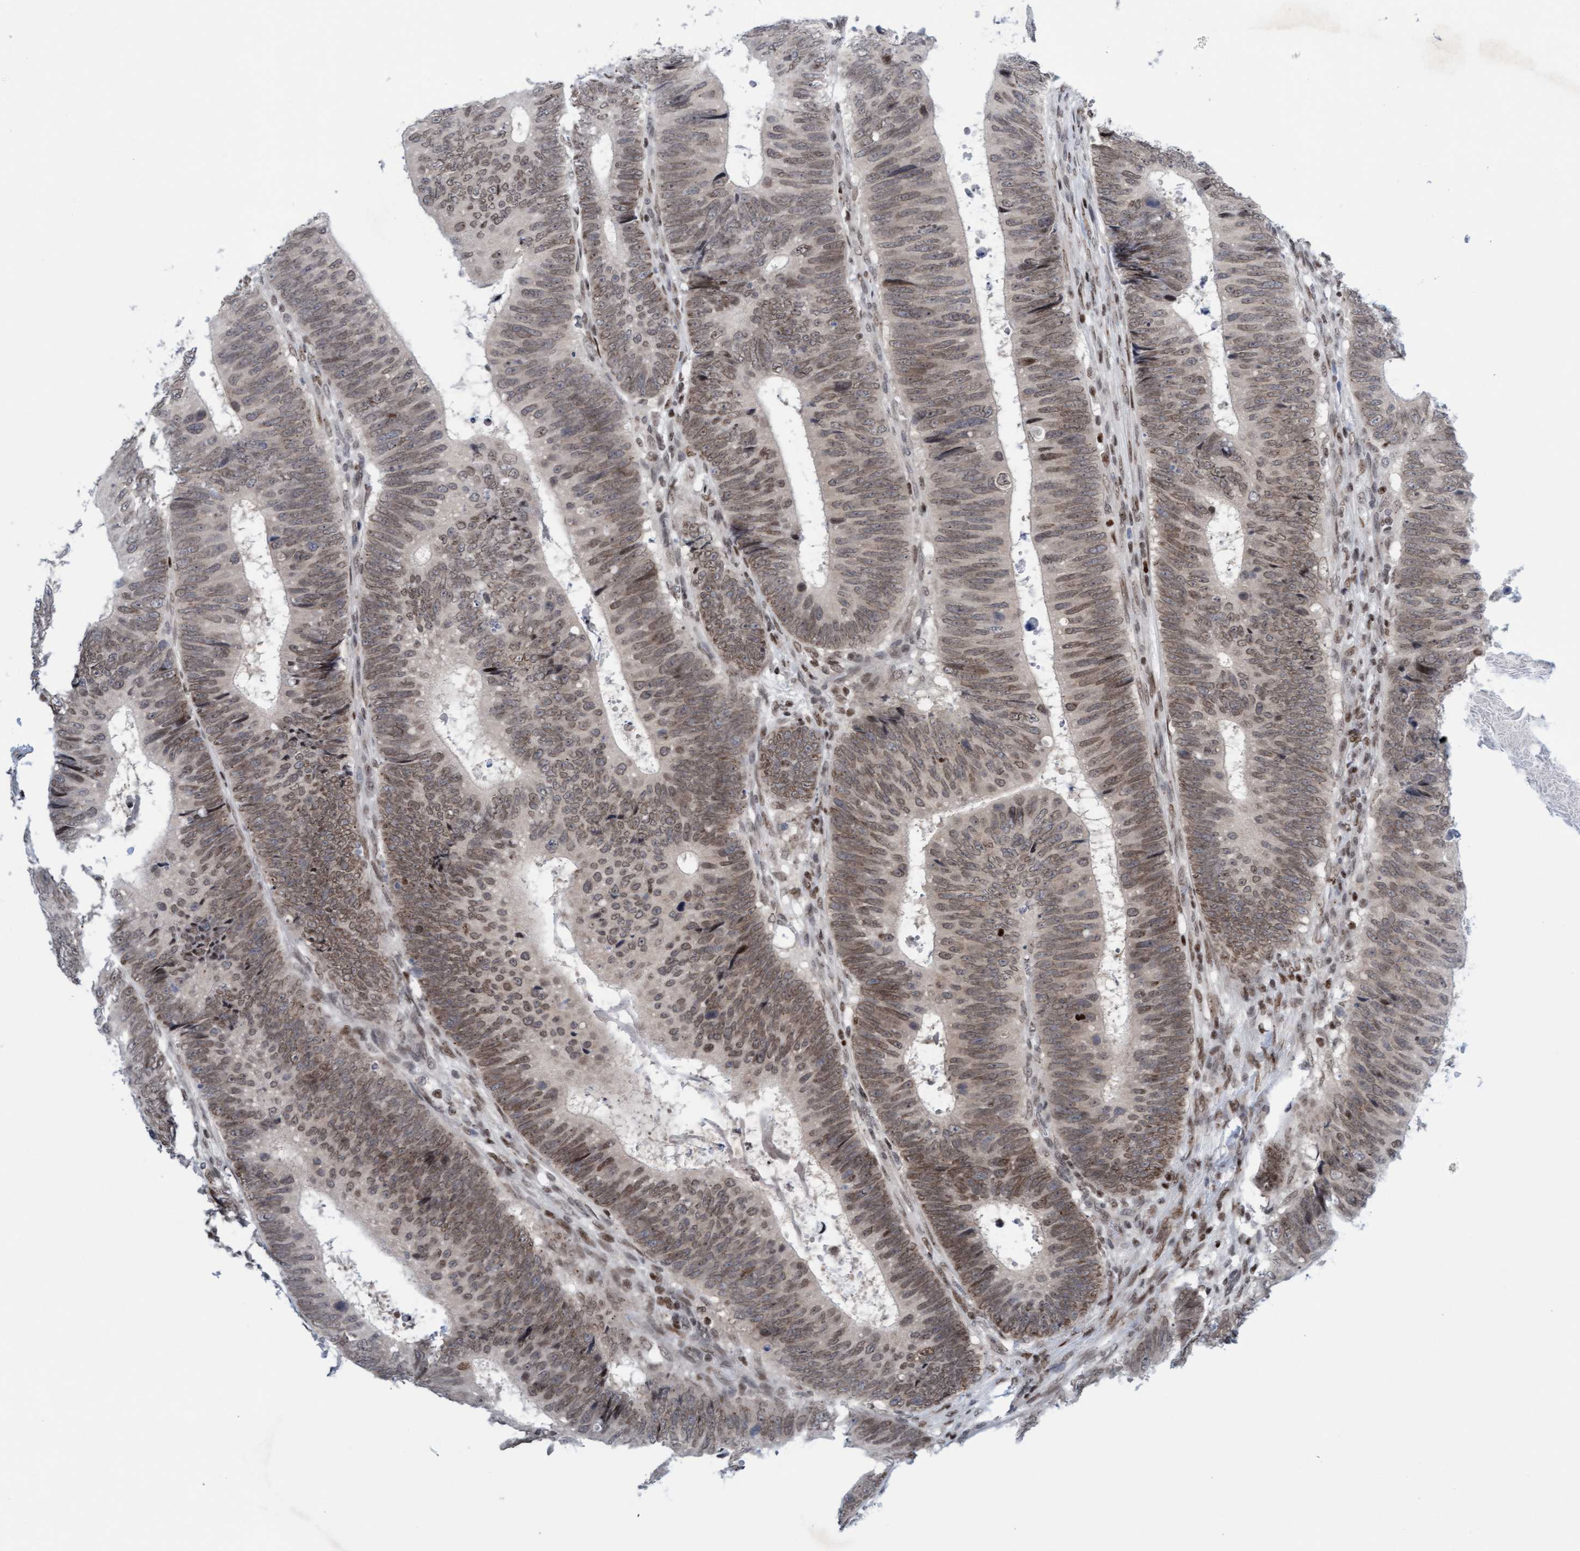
{"staining": {"intensity": "moderate", "quantity": ">75%", "location": "nuclear"}, "tissue": "colorectal cancer", "cell_type": "Tumor cells", "image_type": "cancer", "snomed": [{"axis": "morphology", "description": "Adenocarcinoma, NOS"}, {"axis": "topography", "description": "Colon"}], "caption": "Protein staining by immunohistochemistry shows moderate nuclear expression in approximately >75% of tumor cells in adenocarcinoma (colorectal).", "gene": "GLRX2", "patient": {"sex": "male", "age": 56}}